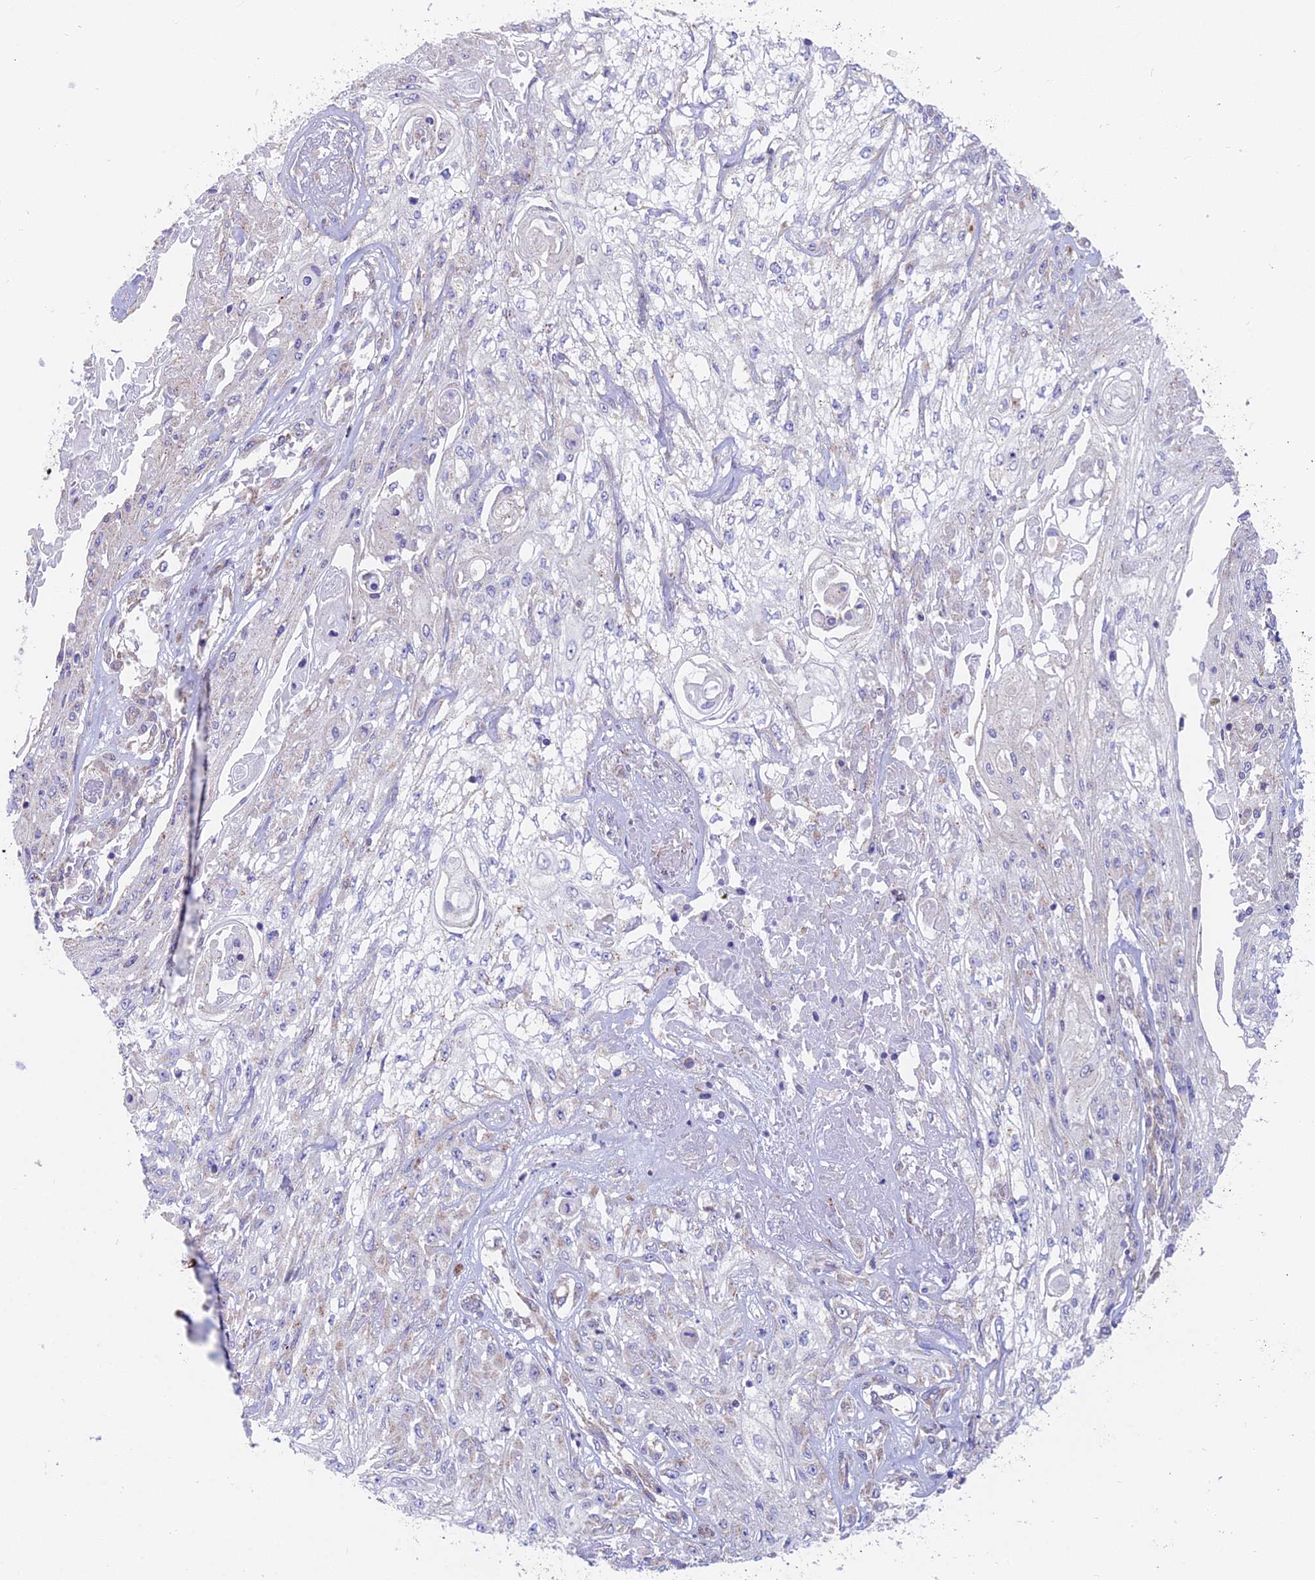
{"staining": {"intensity": "negative", "quantity": "none", "location": "none"}, "tissue": "skin cancer", "cell_type": "Tumor cells", "image_type": "cancer", "snomed": [{"axis": "morphology", "description": "Squamous cell carcinoma, NOS"}, {"axis": "morphology", "description": "Squamous cell carcinoma, metastatic, NOS"}, {"axis": "topography", "description": "Skin"}, {"axis": "topography", "description": "Lymph node"}], "caption": "Immunohistochemistry histopathology image of neoplastic tissue: skin cancer stained with DAB (3,3'-diaminobenzidine) shows no significant protein positivity in tumor cells.", "gene": "TBC1D20", "patient": {"sex": "male", "age": 75}}